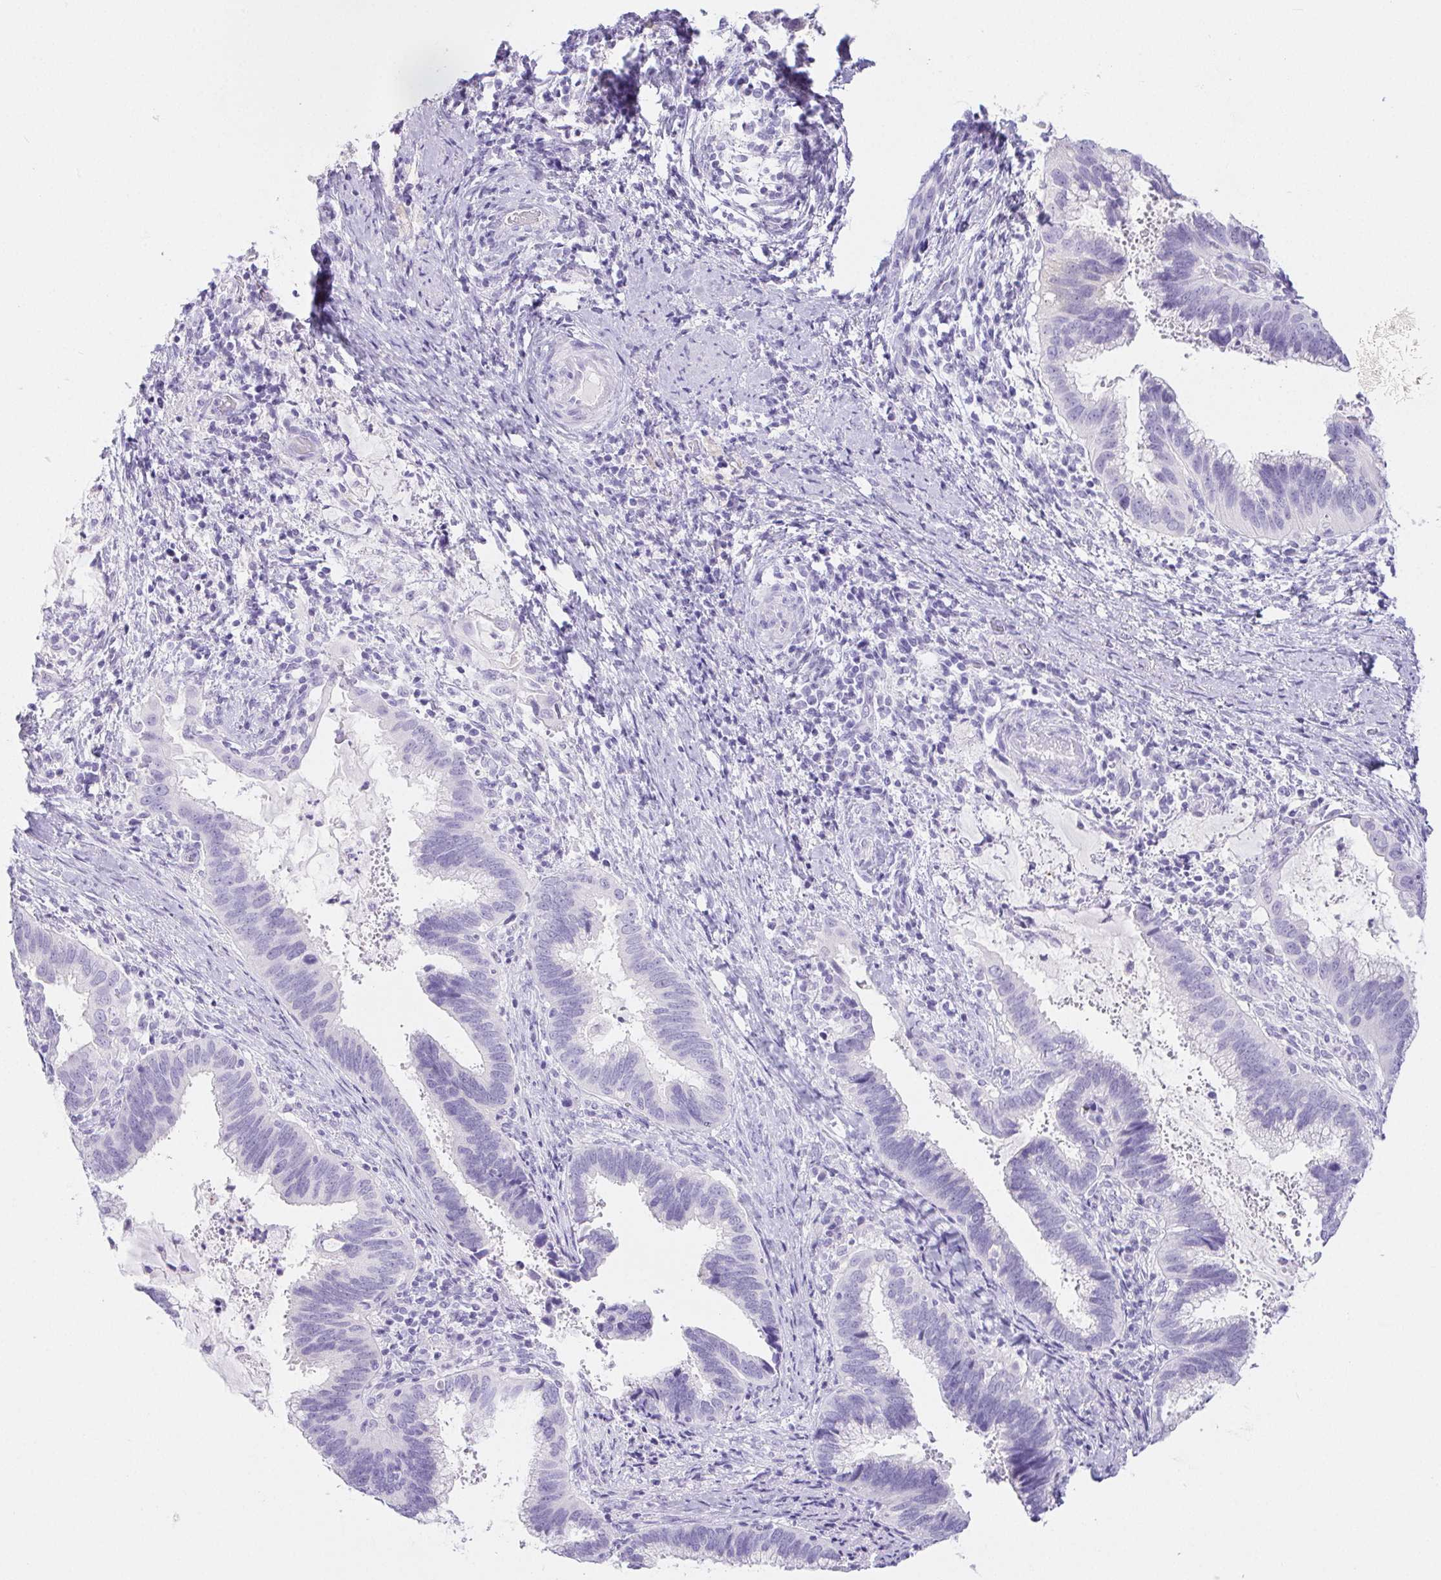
{"staining": {"intensity": "negative", "quantity": "none", "location": "none"}, "tissue": "cervical cancer", "cell_type": "Tumor cells", "image_type": "cancer", "snomed": [{"axis": "morphology", "description": "Adenocarcinoma, NOS"}, {"axis": "topography", "description": "Cervix"}], "caption": "Immunohistochemistry (IHC) photomicrograph of cervical adenocarcinoma stained for a protein (brown), which demonstrates no expression in tumor cells.", "gene": "PNLIP", "patient": {"sex": "female", "age": 56}}